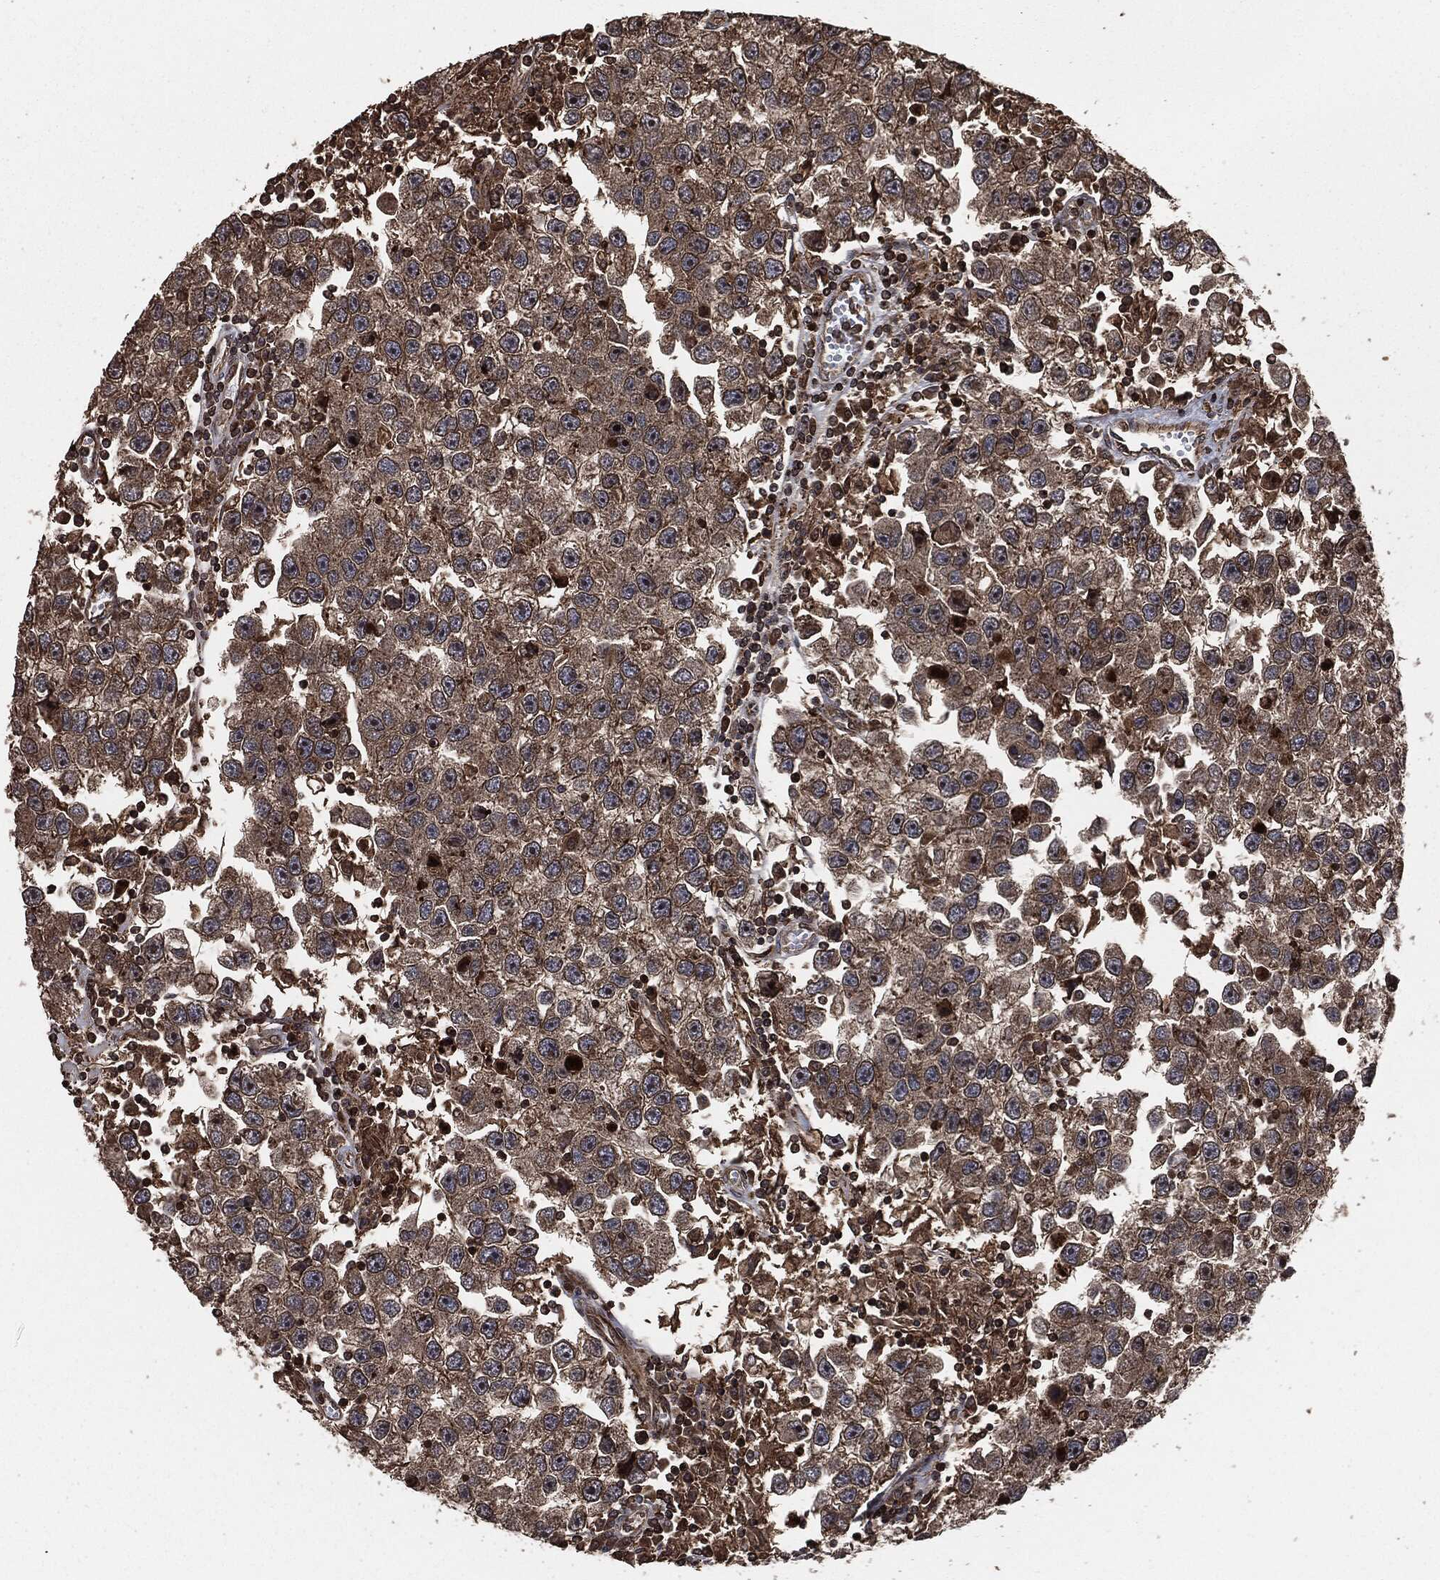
{"staining": {"intensity": "moderate", "quantity": "25%-75%", "location": "cytoplasmic/membranous"}, "tissue": "testis cancer", "cell_type": "Tumor cells", "image_type": "cancer", "snomed": [{"axis": "morphology", "description": "Seminoma, NOS"}, {"axis": "topography", "description": "Testis"}], "caption": "Immunohistochemical staining of testis cancer reveals medium levels of moderate cytoplasmic/membranous staining in about 25%-75% of tumor cells.", "gene": "IFIT1", "patient": {"sex": "male", "age": 26}}